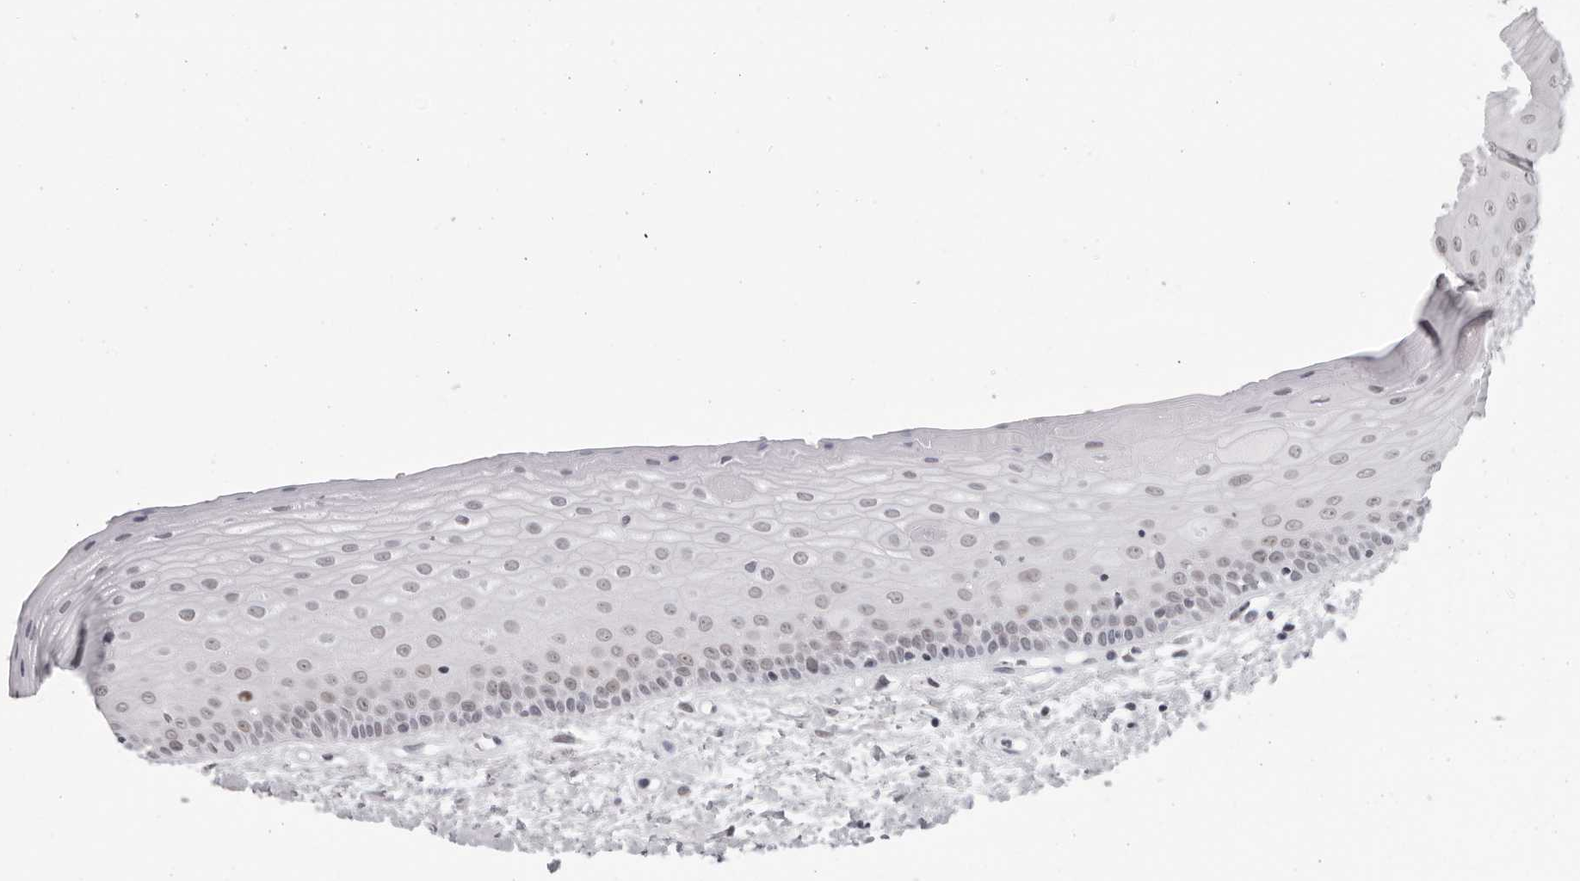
{"staining": {"intensity": "weak", "quantity": "<25%", "location": "nuclear"}, "tissue": "oral mucosa", "cell_type": "Squamous epithelial cells", "image_type": "normal", "snomed": [{"axis": "morphology", "description": "Normal tissue, NOS"}, {"axis": "topography", "description": "Oral tissue"}], "caption": "Immunohistochemistry photomicrograph of benign human oral mucosa stained for a protein (brown), which shows no expression in squamous epithelial cells. Nuclei are stained in blue.", "gene": "ESPN", "patient": {"sex": "female", "age": 76}}